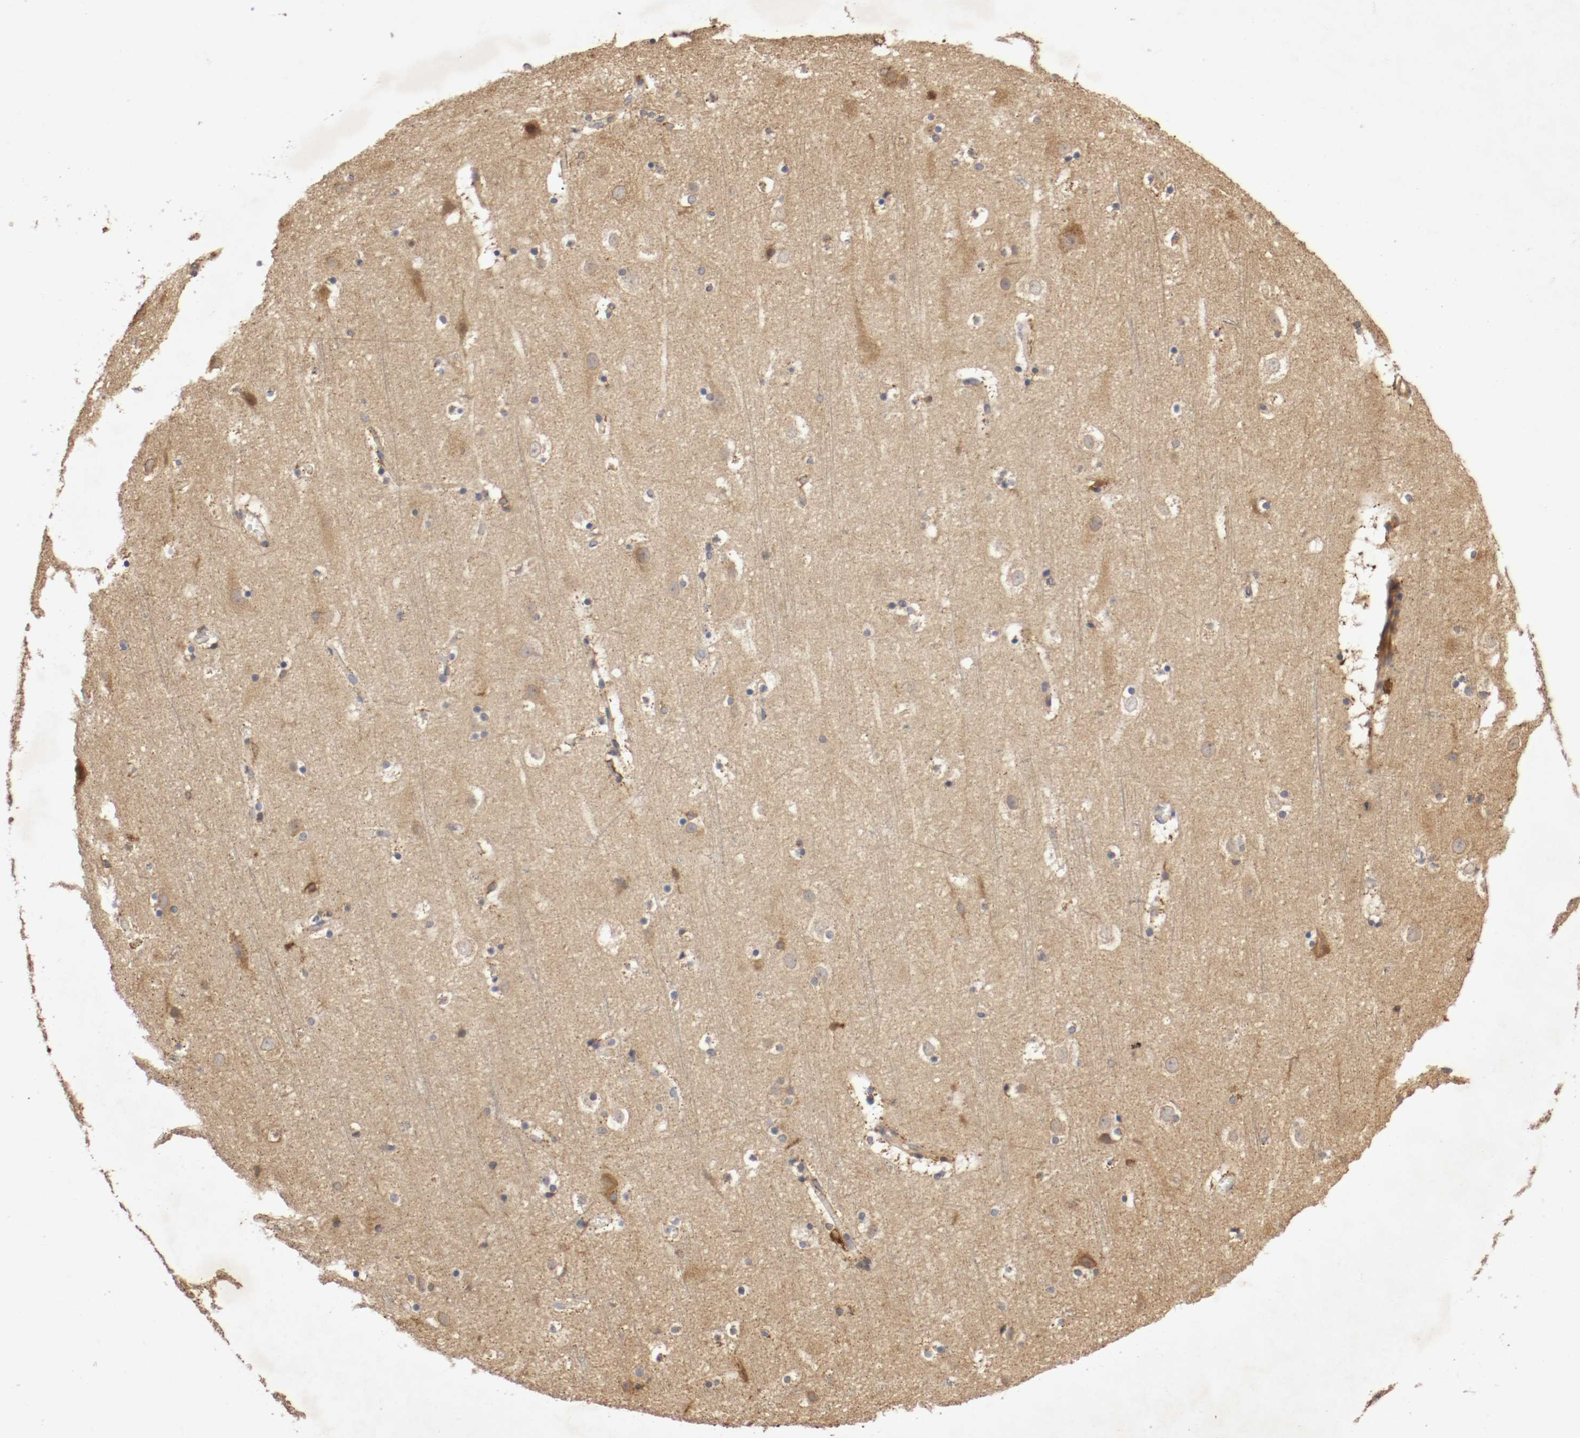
{"staining": {"intensity": "weak", "quantity": ">75%", "location": "cytoplasmic/membranous"}, "tissue": "cerebral cortex", "cell_type": "Endothelial cells", "image_type": "normal", "snomed": [{"axis": "morphology", "description": "Normal tissue, NOS"}, {"axis": "topography", "description": "Cerebral cortex"}], "caption": "About >75% of endothelial cells in unremarkable cerebral cortex reveal weak cytoplasmic/membranous protein staining as visualized by brown immunohistochemical staining.", "gene": "VEZT", "patient": {"sex": "male", "age": 45}}